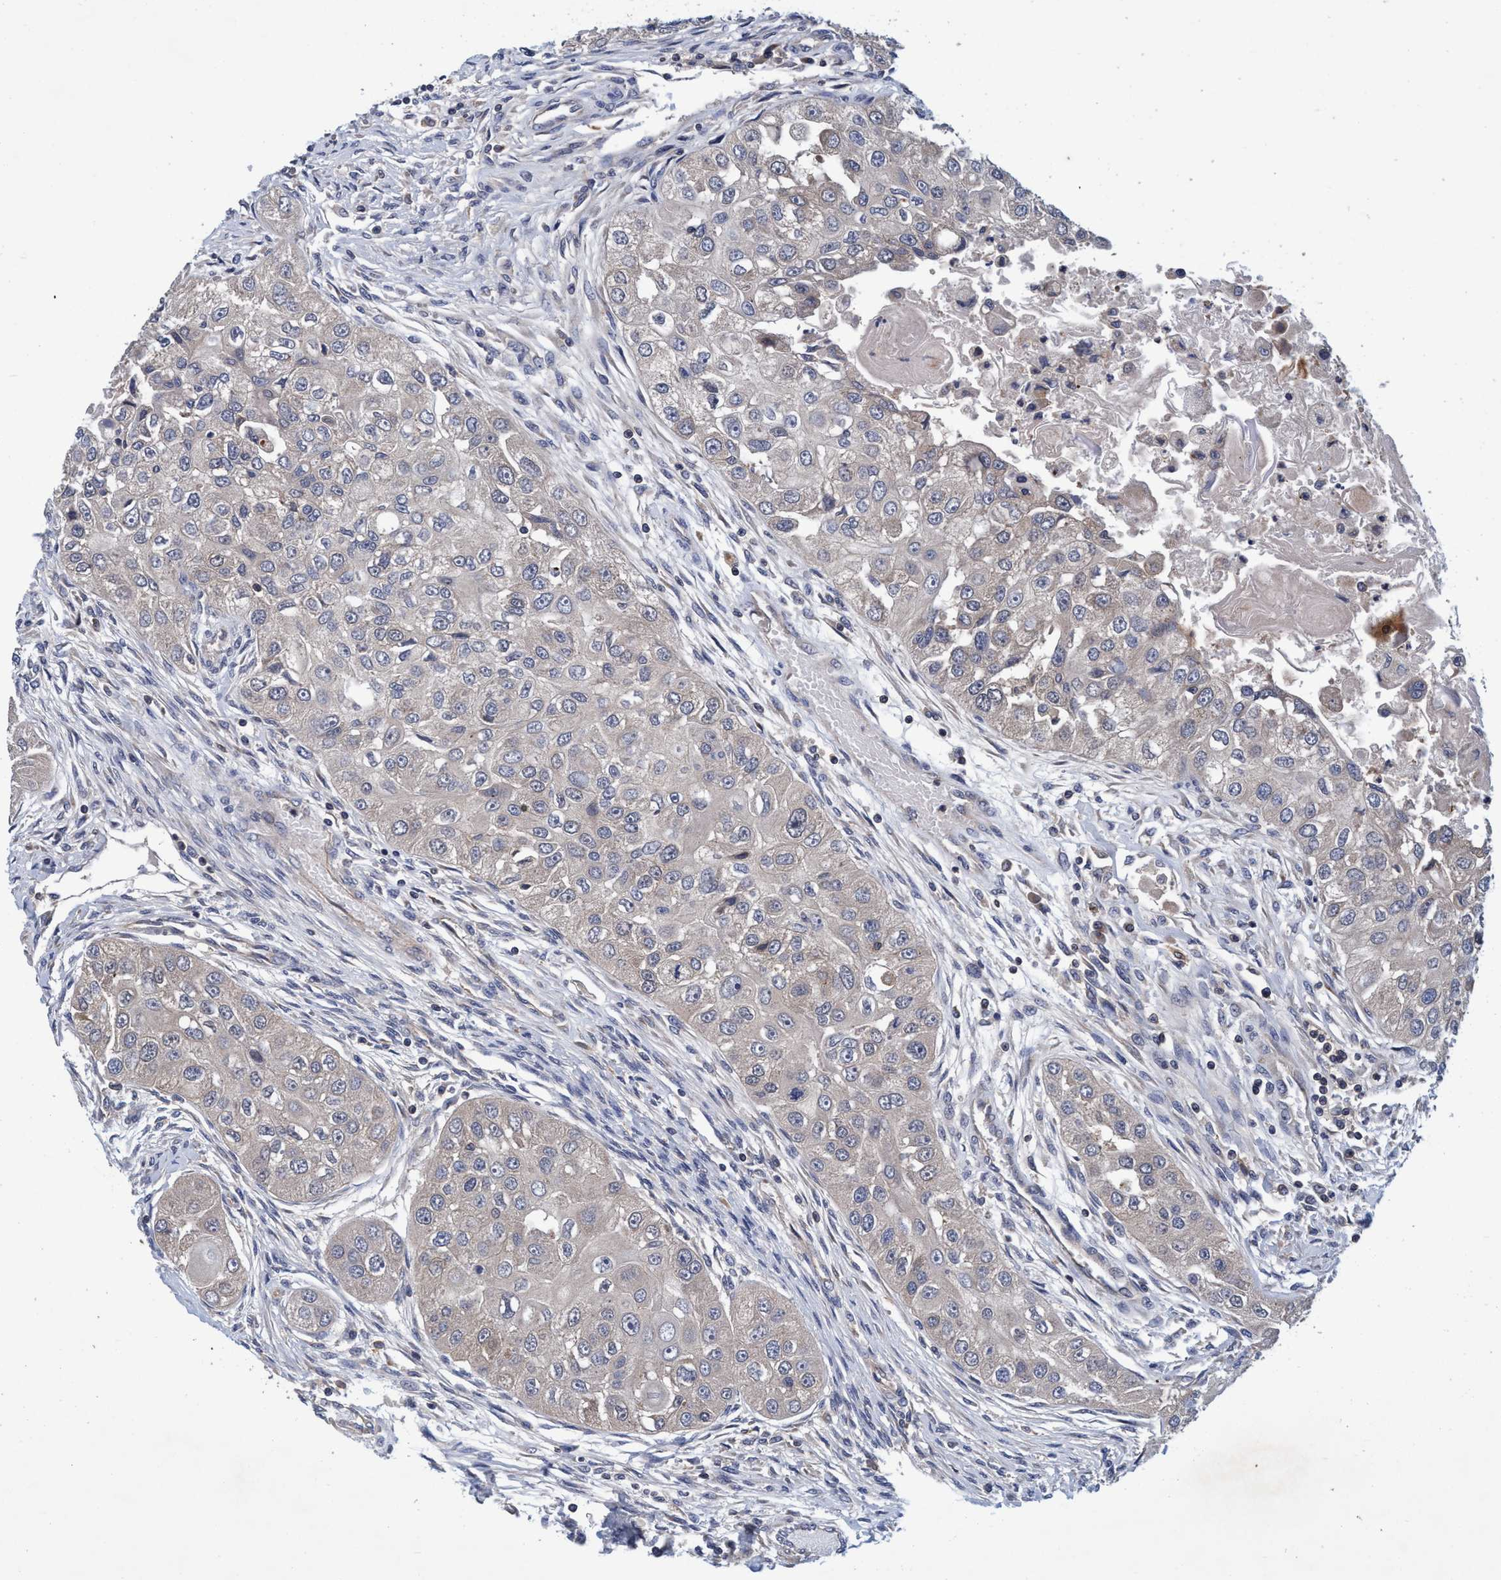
{"staining": {"intensity": "negative", "quantity": "none", "location": "none"}, "tissue": "head and neck cancer", "cell_type": "Tumor cells", "image_type": "cancer", "snomed": [{"axis": "morphology", "description": "Normal tissue, NOS"}, {"axis": "morphology", "description": "Squamous cell carcinoma, NOS"}, {"axis": "topography", "description": "Skeletal muscle"}, {"axis": "topography", "description": "Head-Neck"}], "caption": "Micrograph shows no significant protein positivity in tumor cells of head and neck cancer.", "gene": "CALCOCO2", "patient": {"sex": "male", "age": 51}}